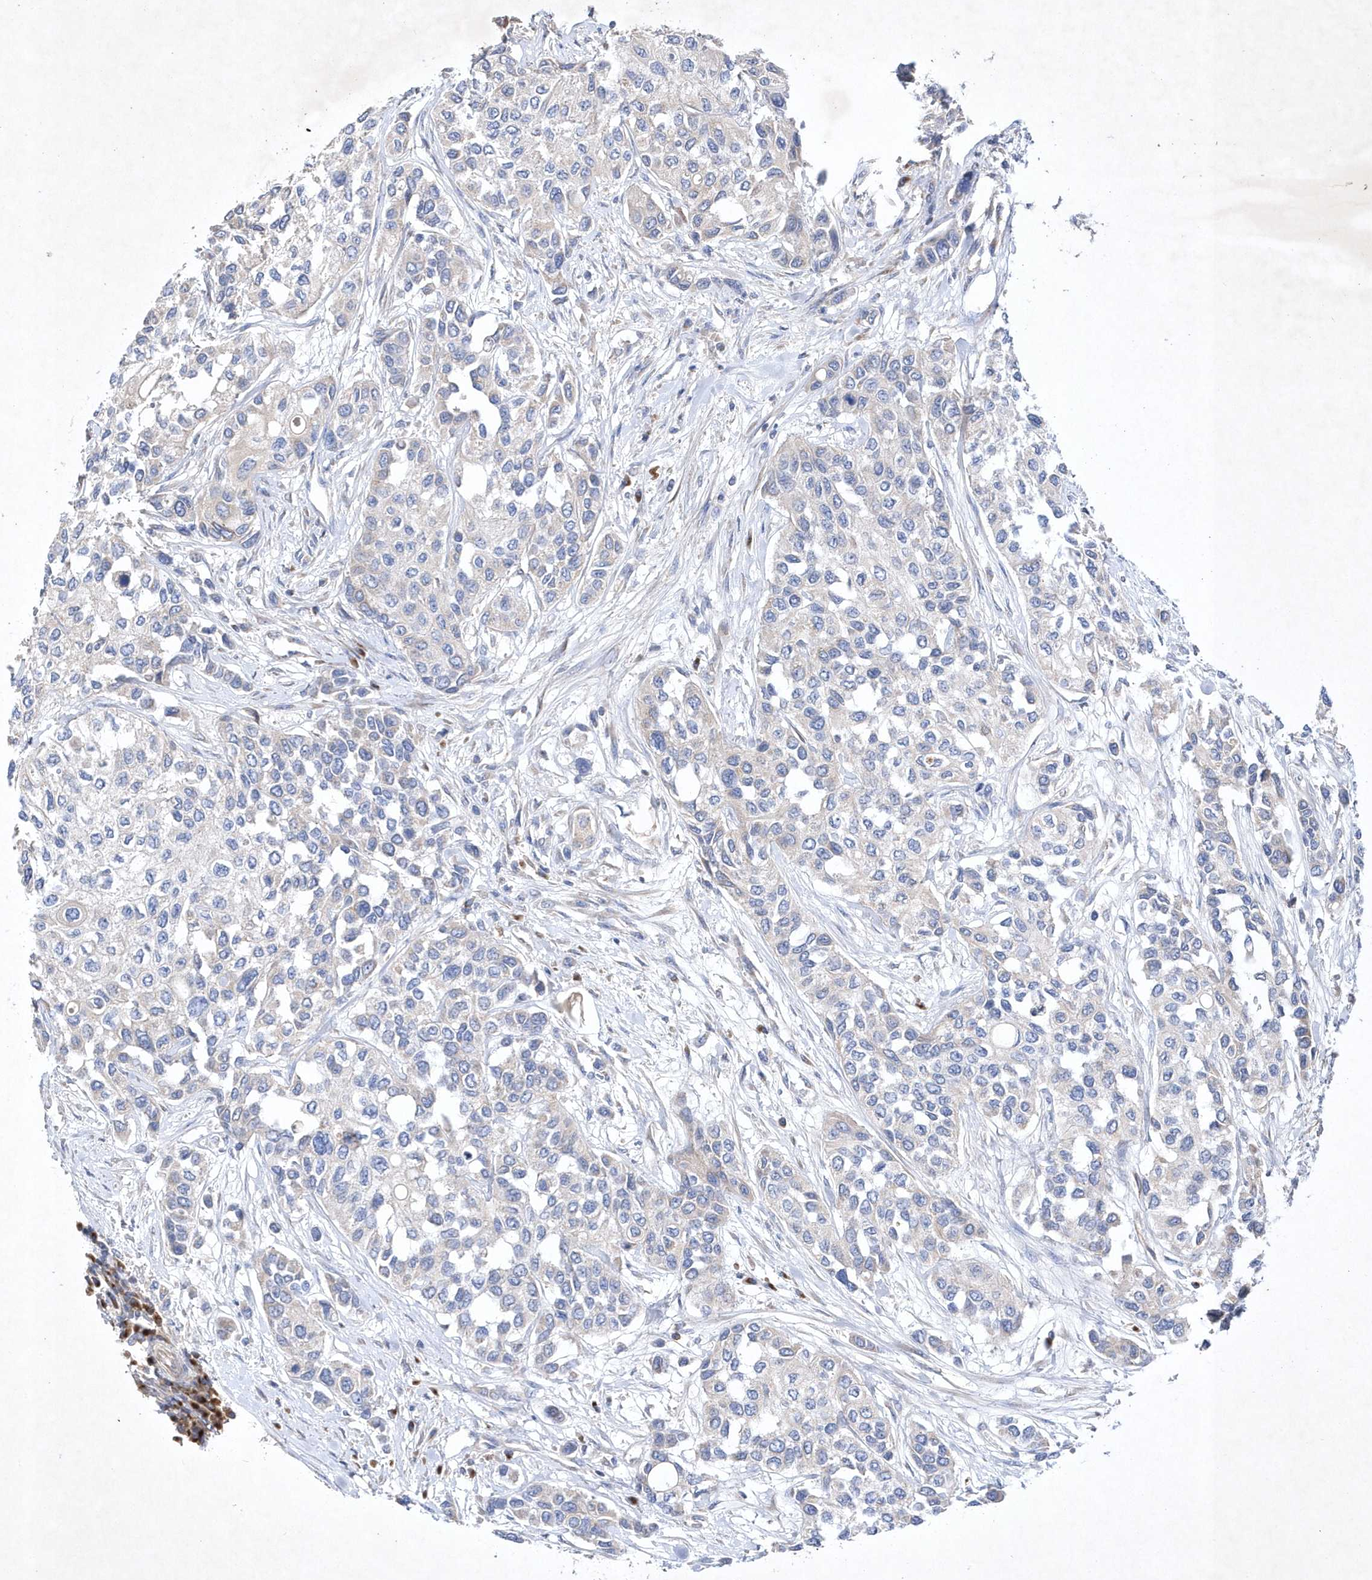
{"staining": {"intensity": "negative", "quantity": "none", "location": "none"}, "tissue": "urothelial cancer", "cell_type": "Tumor cells", "image_type": "cancer", "snomed": [{"axis": "morphology", "description": "Normal tissue, NOS"}, {"axis": "morphology", "description": "Urothelial carcinoma, High grade"}, {"axis": "topography", "description": "Vascular tissue"}, {"axis": "topography", "description": "Urinary bladder"}], "caption": "Image shows no significant protein positivity in tumor cells of urothelial cancer. (IHC, brightfield microscopy, high magnification).", "gene": "METTL8", "patient": {"sex": "female", "age": 56}}